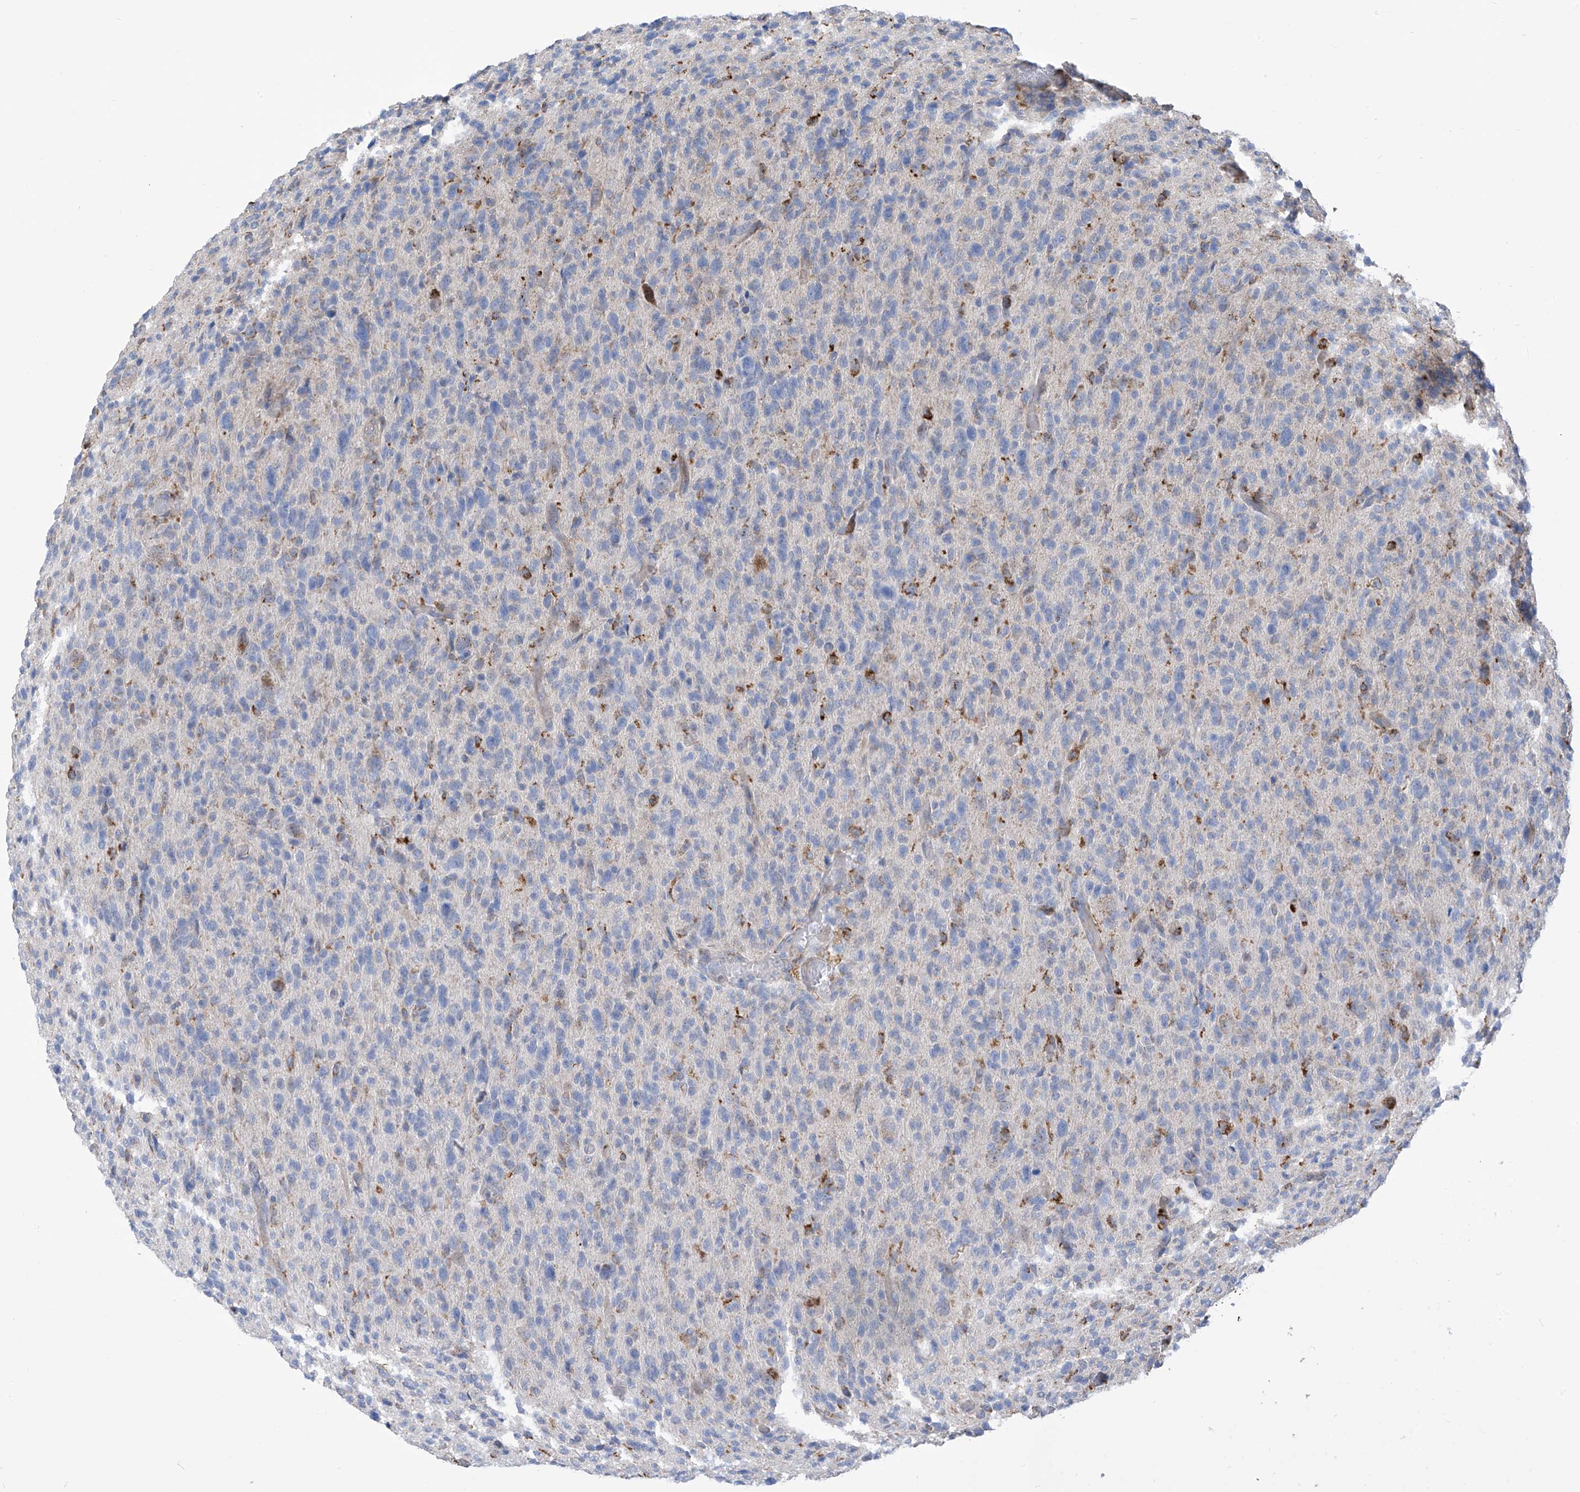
{"staining": {"intensity": "negative", "quantity": "none", "location": "none"}, "tissue": "glioma", "cell_type": "Tumor cells", "image_type": "cancer", "snomed": [{"axis": "morphology", "description": "Glioma, malignant, High grade"}, {"axis": "topography", "description": "Brain"}], "caption": "Malignant glioma (high-grade) was stained to show a protein in brown. There is no significant expression in tumor cells.", "gene": "EIF5B", "patient": {"sex": "female", "age": 57}}